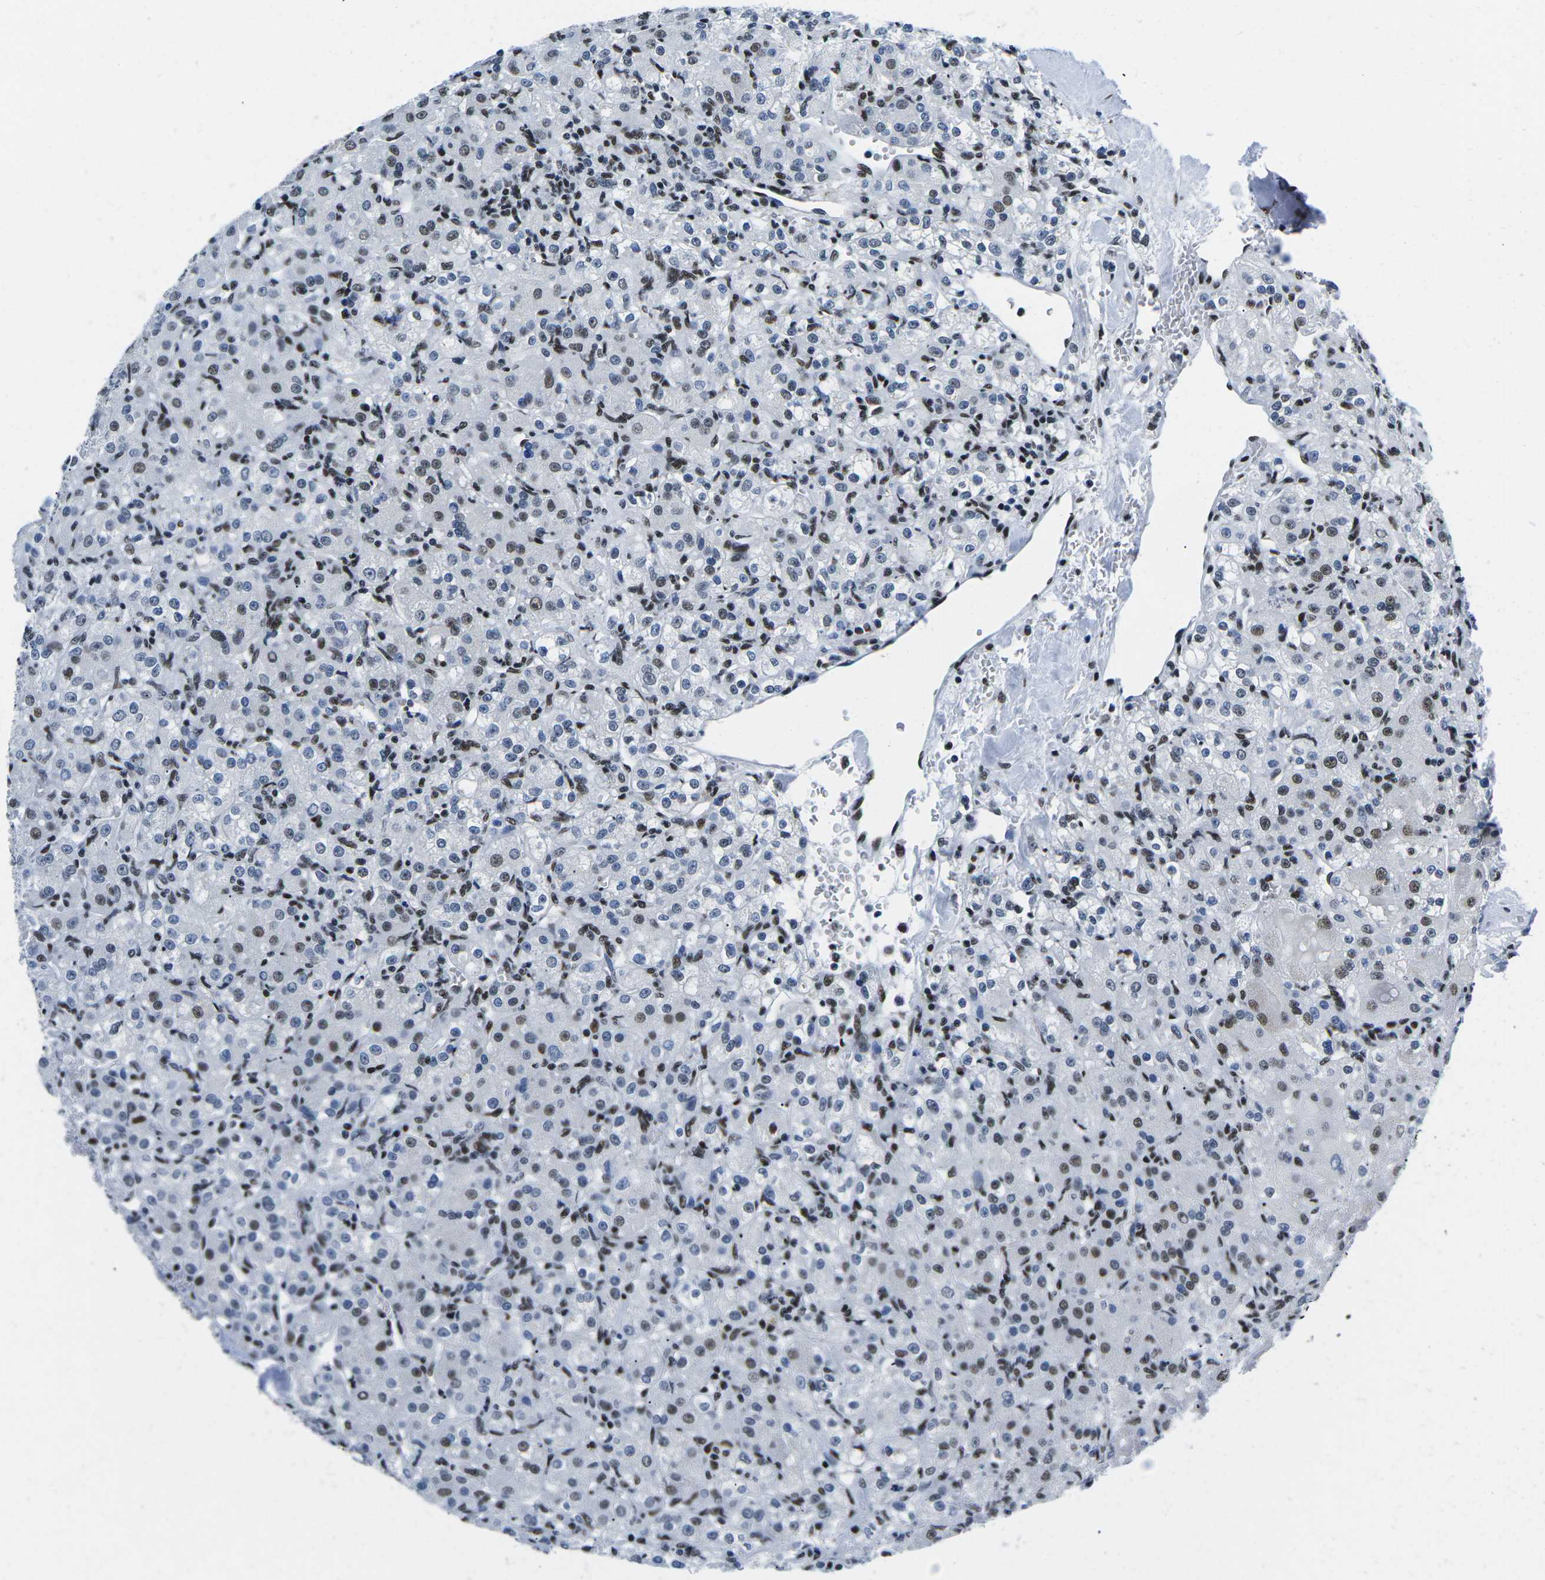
{"staining": {"intensity": "moderate", "quantity": "25%-75%", "location": "nuclear"}, "tissue": "renal cancer", "cell_type": "Tumor cells", "image_type": "cancer", "snomed": [{"axis": "morphology", "description": "Normal tissue, NOS"}, {"axis": "morphology", "description": "Adenocarcinoma, NOS"}, {"axis": "topography", "description": "Kidney"}], "caption": "The photomicrograph displays immunohistochemical staining of adenocarcinoma (renal). There is moderate nuclear expression is appreciated in about 25%-75% of tumor cells. (Stains: DAB in brown, nuclei in blue, Microscopy: brightfield microscopy at high magnification).", "gene": "ATF1", "patient": {"sex": "male", "age": 61}}